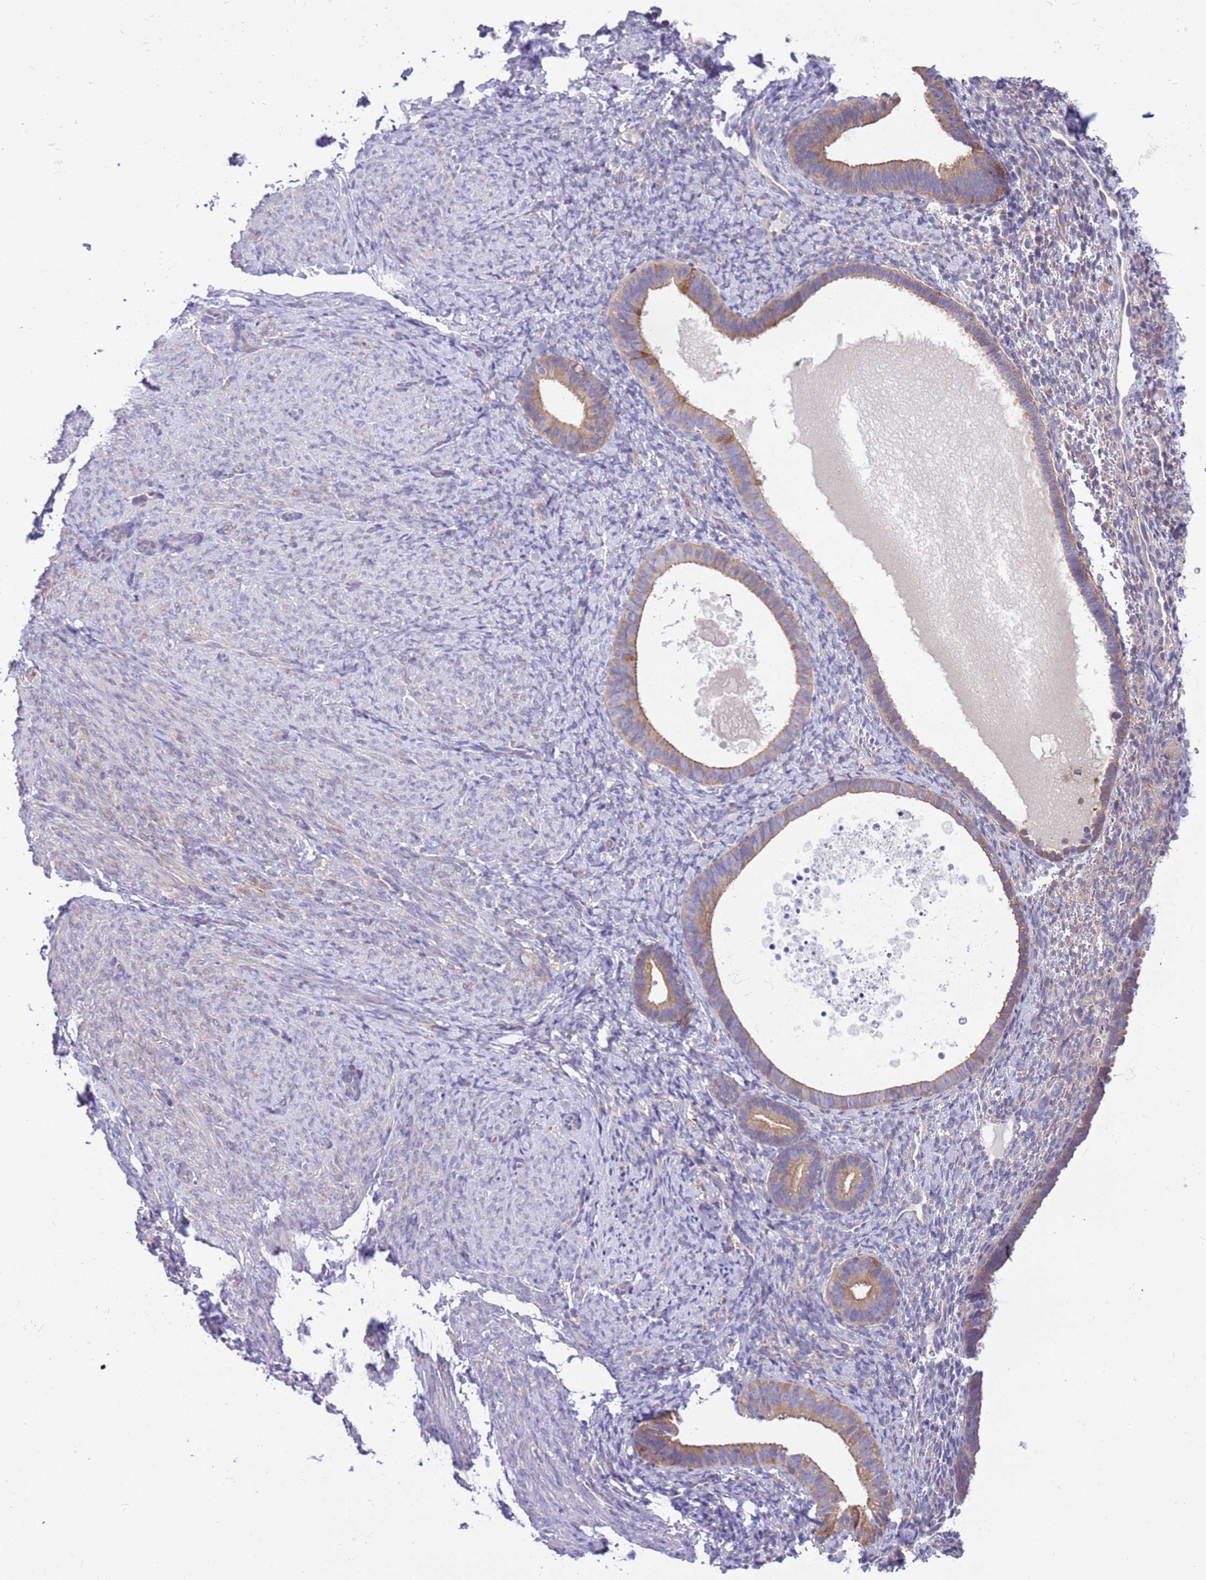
{"staining": {"intensity": "negative", "quantity": "none", "location": "none"}, "tissue": "endometrium", "cell_type": "Cells in endometrial stroma", "image_type": "normal", "snomed": [{"axis": "morphology", "description": "Normal tissue, NOS"}, {"axis": "topography", "description": "Endometrium"}], "caption": "The image demonstrates no staining of cells in endometrial stroma in normal endometrium. (IHC, brightfield microscopy, high magnification).", "gene": "STIP1", "patient": {"sex": "female", "age": 65}}